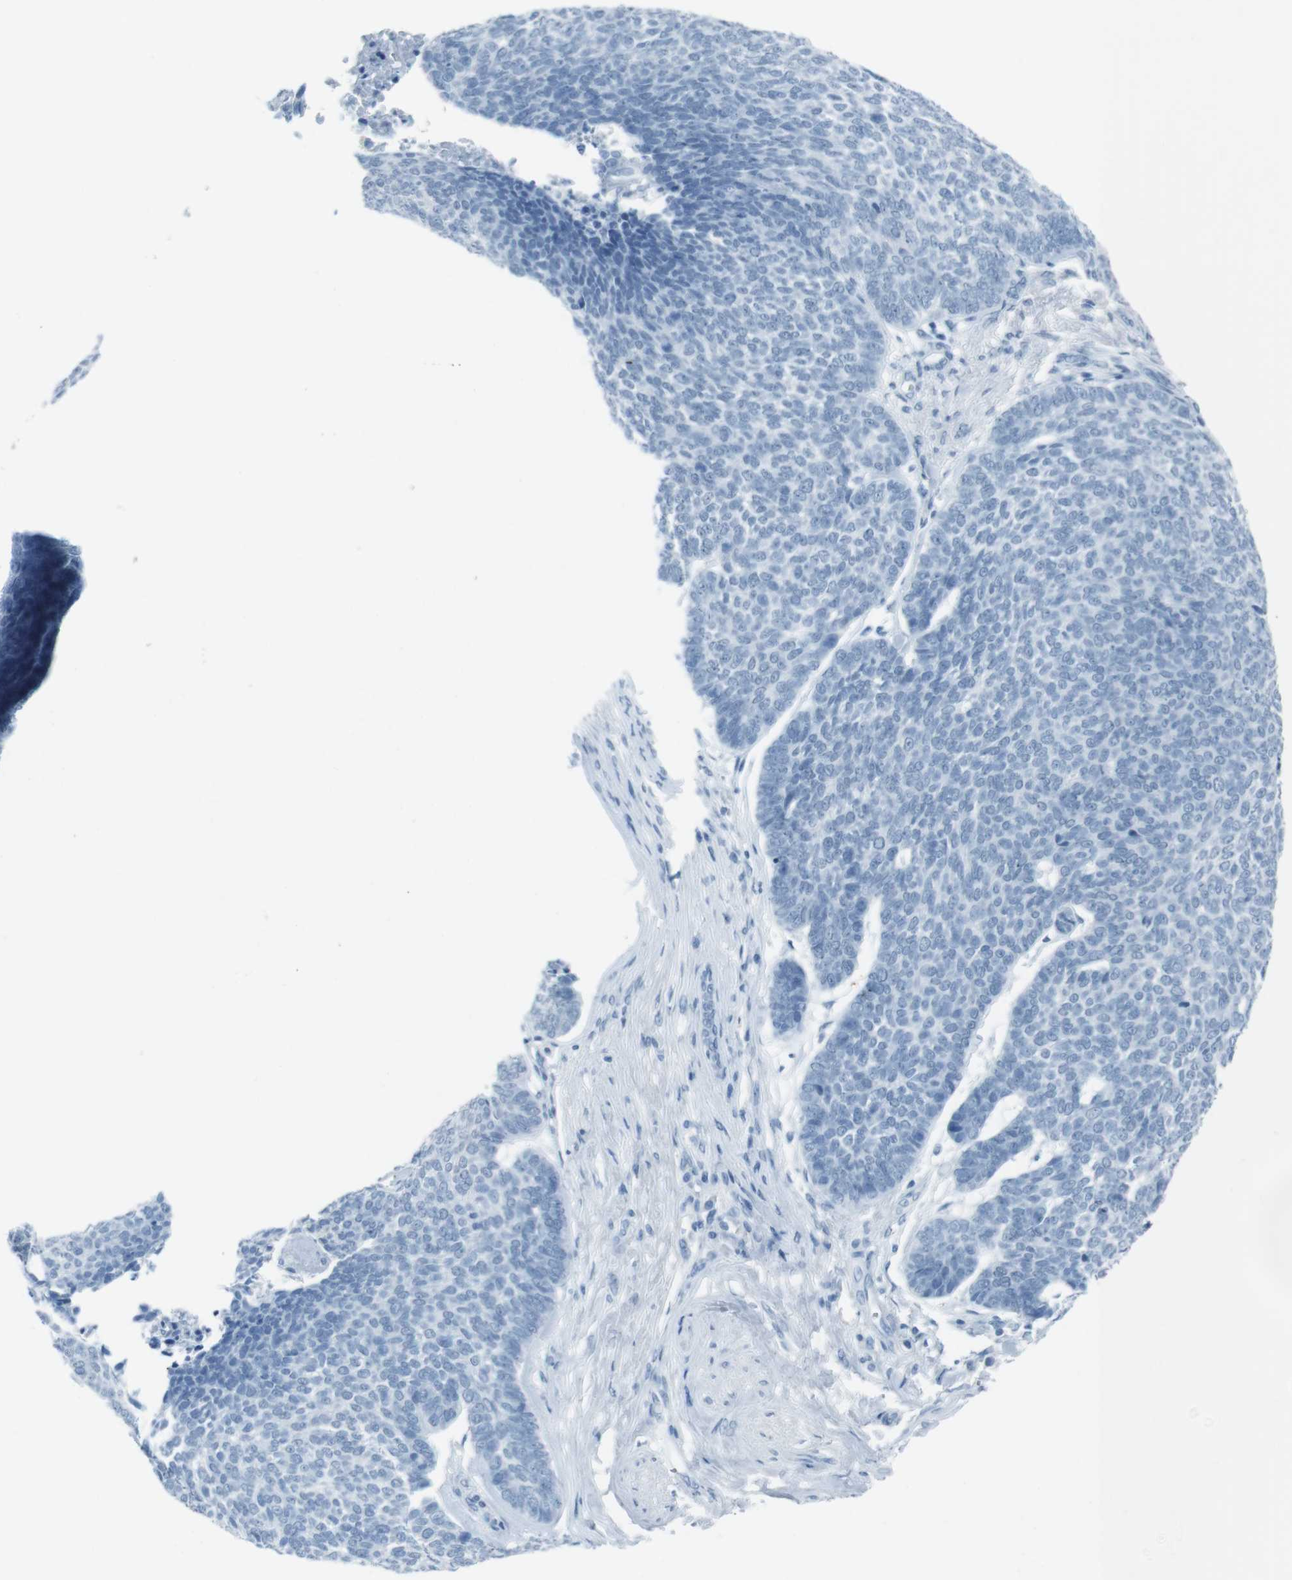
{"staining": {"intensity": "negative", "quantity": "none", "location": "none"}, "tissue": "skin cancer", "cell_type": "Tumor cells", "image_type": "cancer", "snomed": [{"axis": "morphology", "description": "Basal cell carcinoma"}, {"axis": "topography", "description": "Skin"}], "caption": "This is a micrograph of IHC staining of skin cancer (basal cell carcinoma), which shows no expression in tumor cells.", "gene": "TMEM207", "patient": {"sex": "male", "age": 84}}